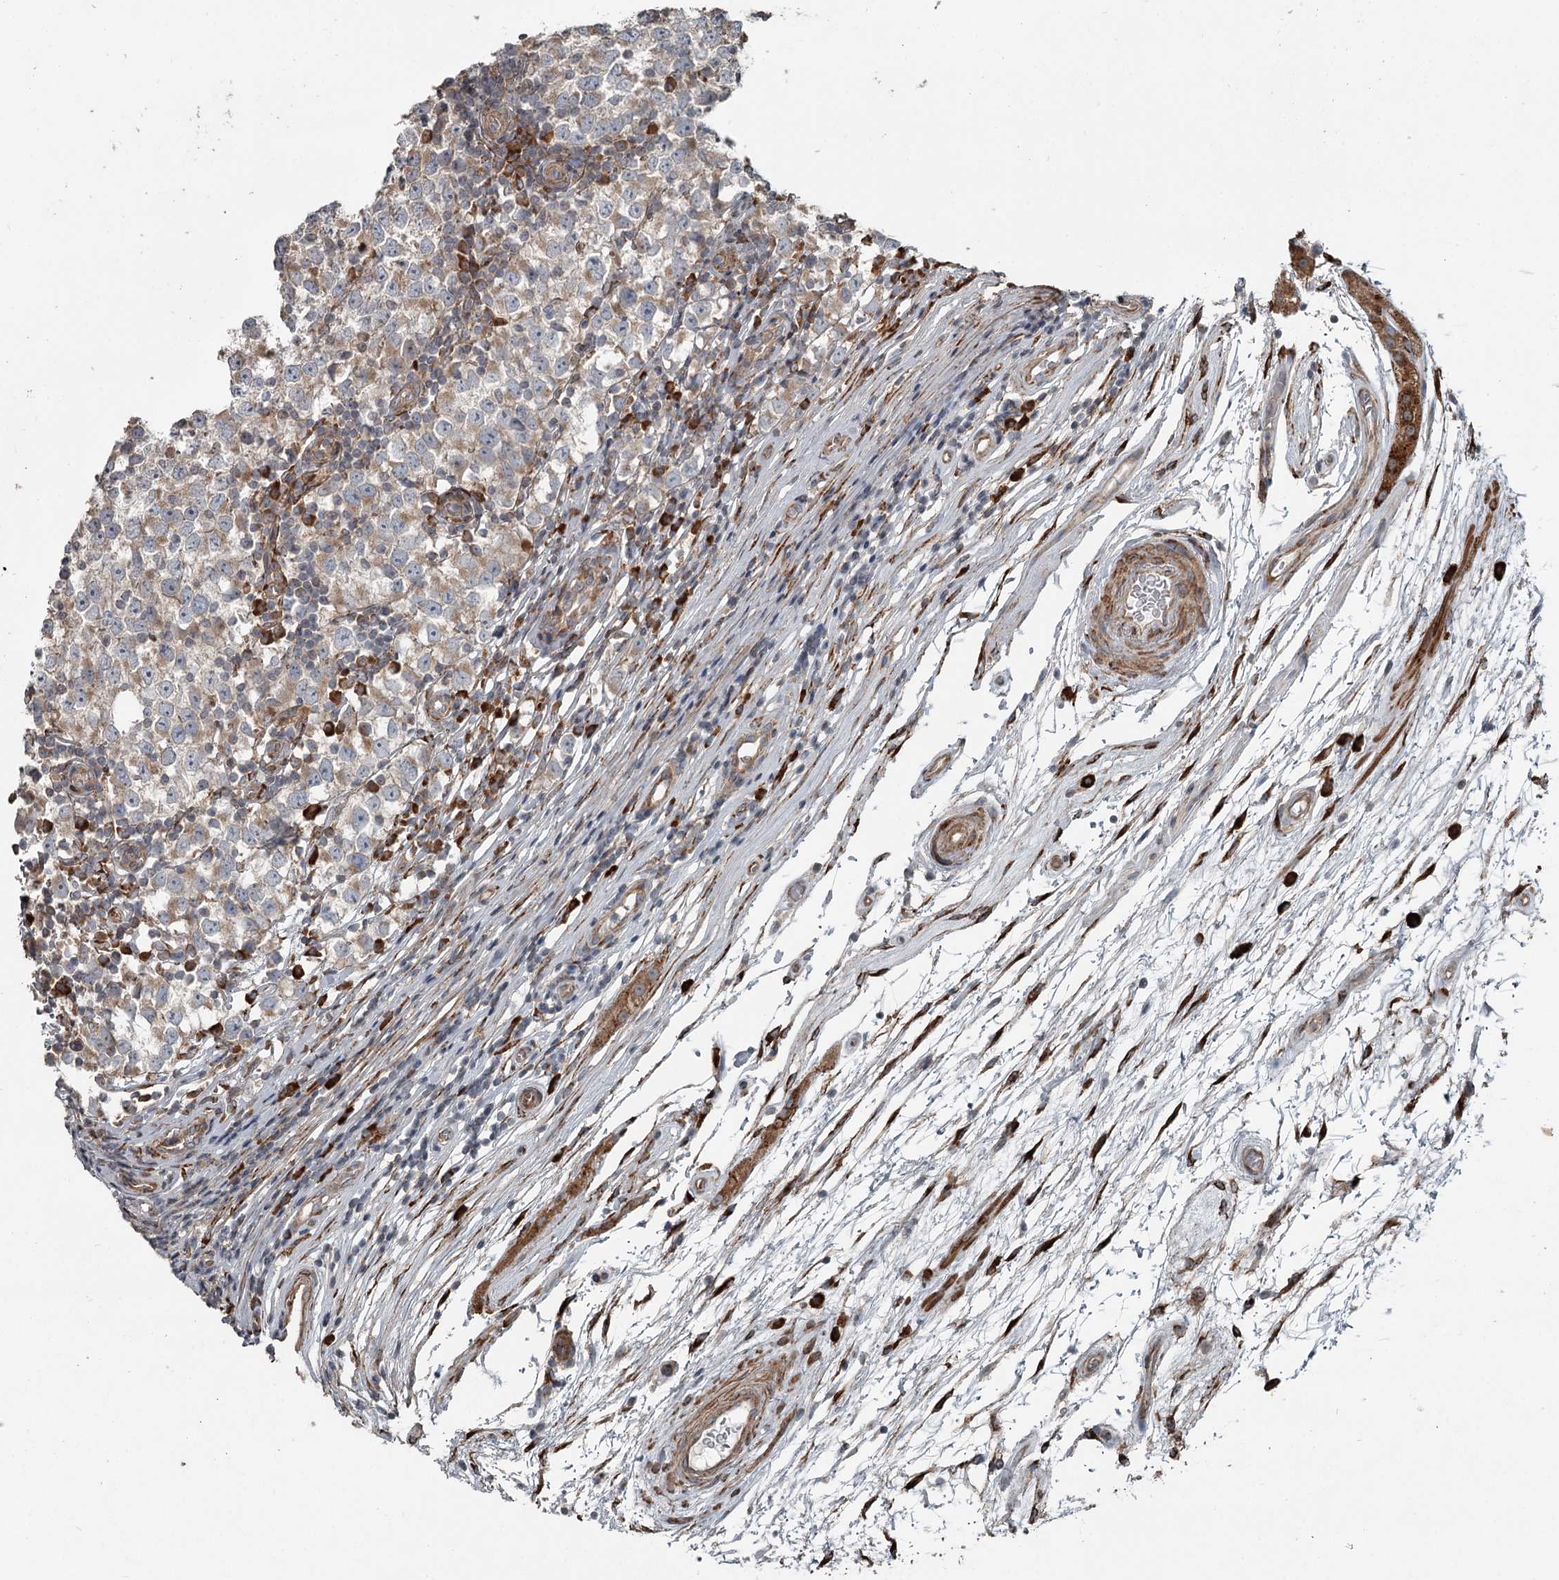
{"staining": {"intensity": "weak", "quantity": "<25%", "location": "cytoplasmic/membranous"}, "tissue": "testis cancer", "cell_type": "Tumor cells", "image_type": "cancer", "snomed": [{"axis": "morphology", "description": "Seminoma, NOS"}, {"axis": "topography", "description": "Testis"}], "caption": "Testis seminoma was stained to show a protein in brown. There is no significant positivity in tumor cells.", "gene": "RASSF8", "patient": {"sex": "male", "age": 65}}